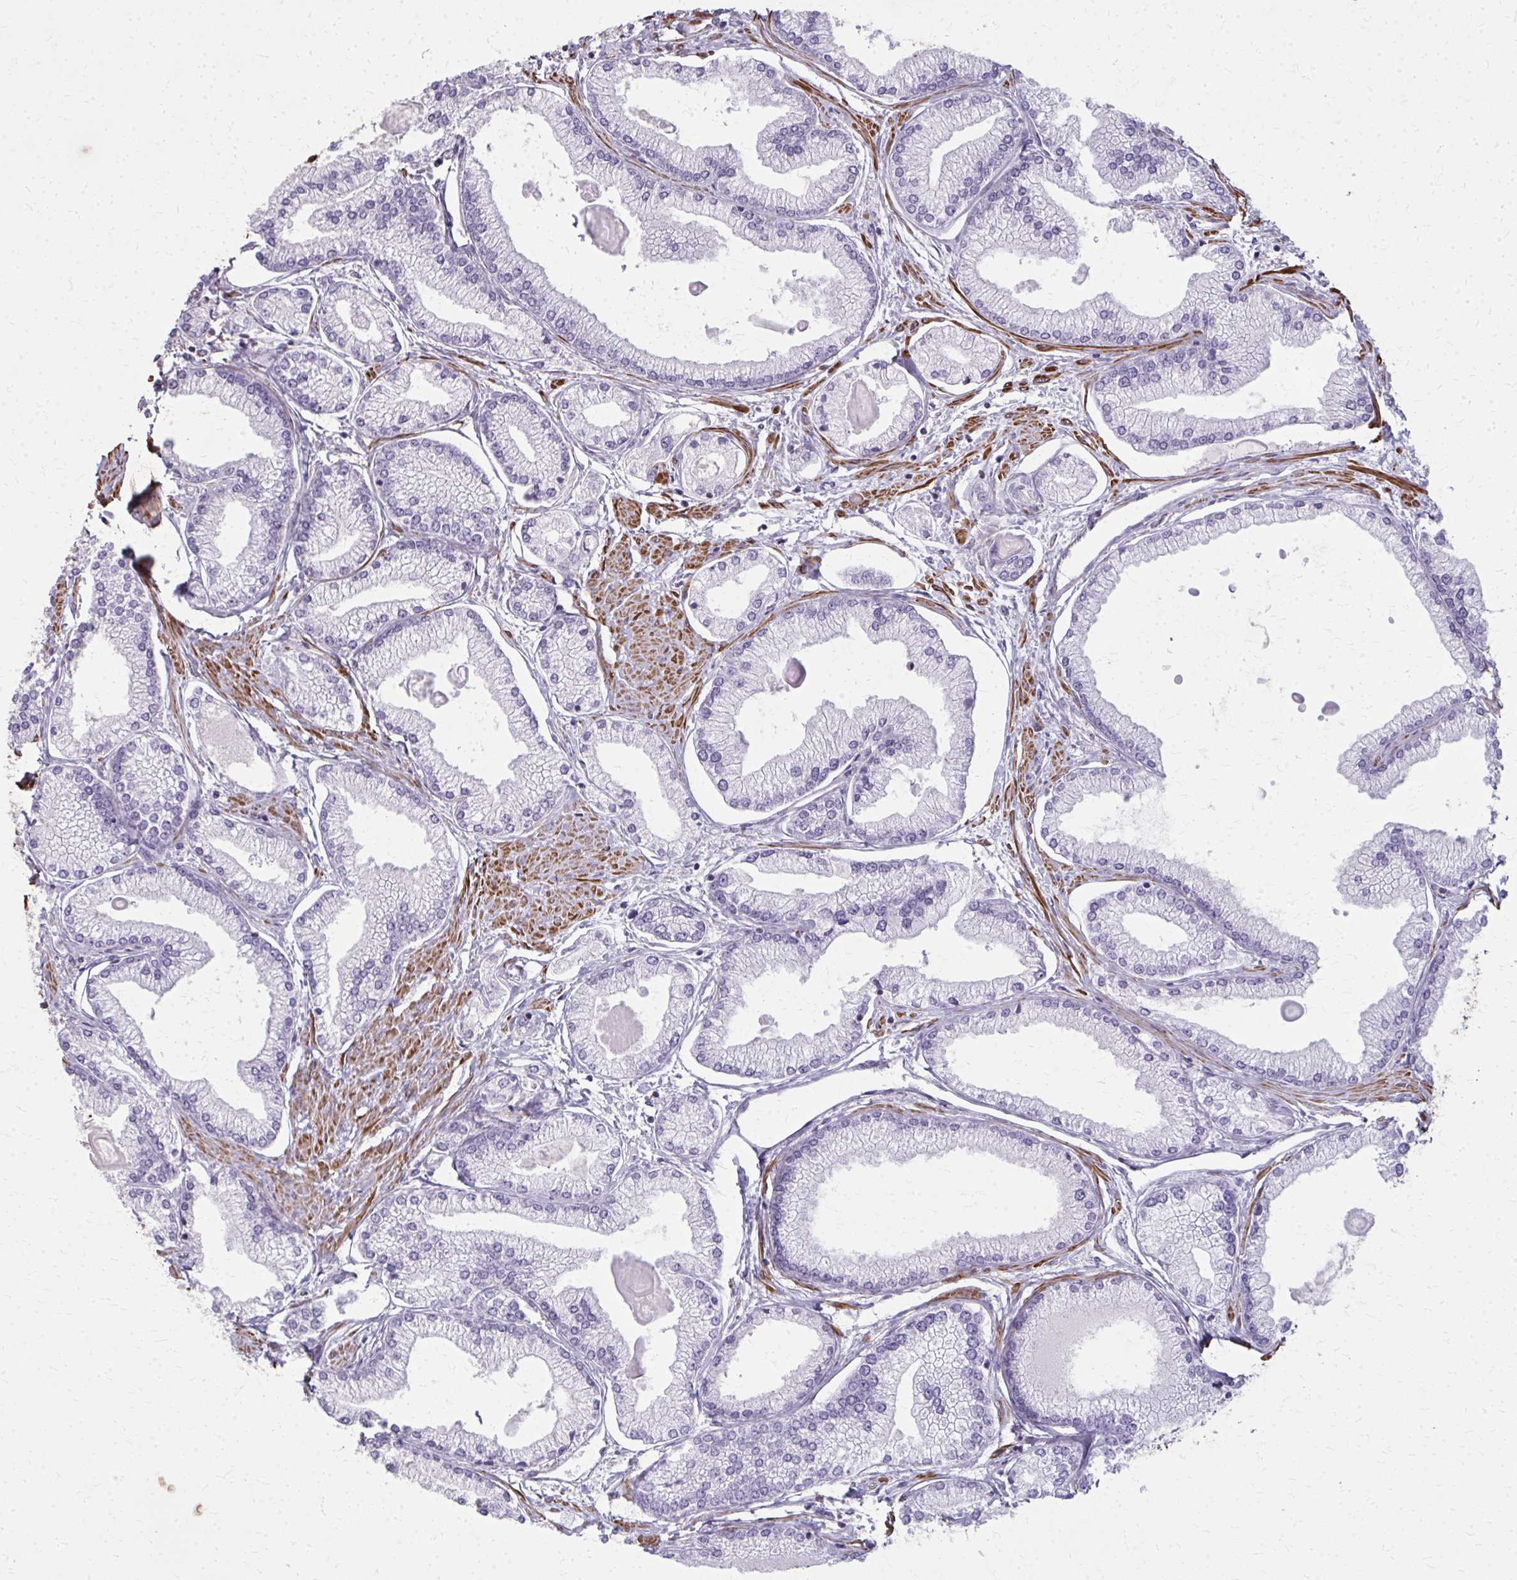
{"staining": {"intensity": "negative", "quantity": "none", "location": "none"}, "tissue": "prostate cancer", "cell_type": "Tumor cells", "image_type": "cancer", "snomed": [{"axis": "morphology", "description": "Adenocarcinoma, High grade"}, {"axis": "topography", "description": "Prostate"}], "caption": "Protein analysis of adenocarcinoma (high-grade) (prostate) reveals no significant positivity in tumor cells. The staining was performed using DAB (3,3'-diaminobenzidine) to visualize the protein expression in brown, while the nuclei were stained in blue with hematoxylin (Magnification: 20x).", "gene": "TENM4", "patient": {"sex": "male", "age": 68}}